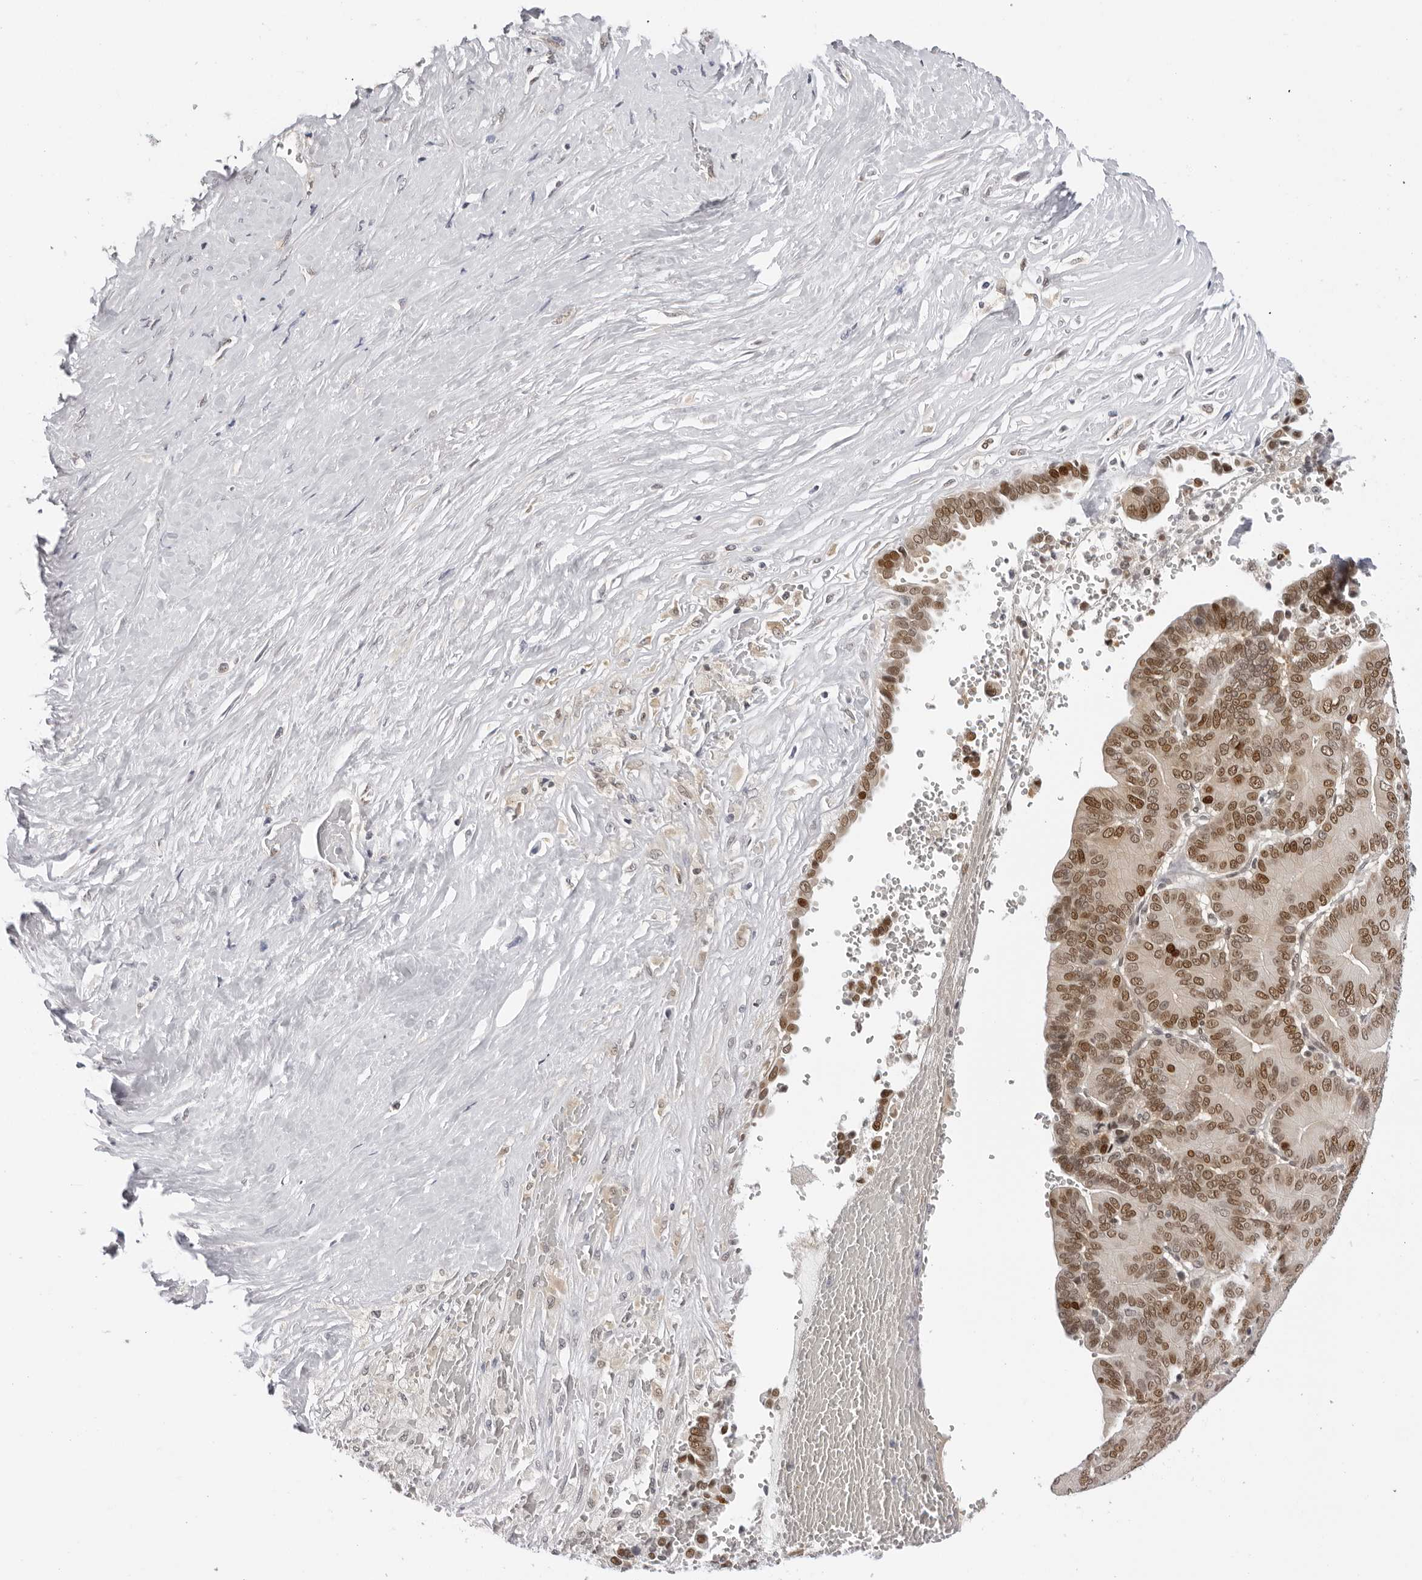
{"staining": {"intensity": "strong", "quantity": ">75%", "location": "nuclear"}, "tissue": "liver cancer", "cell_type": "Tumor cells", "image_type": "cancer", "snomed": [{"axis": "morphology", "description": "Cholangiocarcinoma"}, {"axis": "topography", "description": "Liver"}], "caption": "Liver cancer stained with a protein marker shows strong staining in tumor cells.", "gene": "WDR77", "patient": {"sex": "female", "age": 75}}